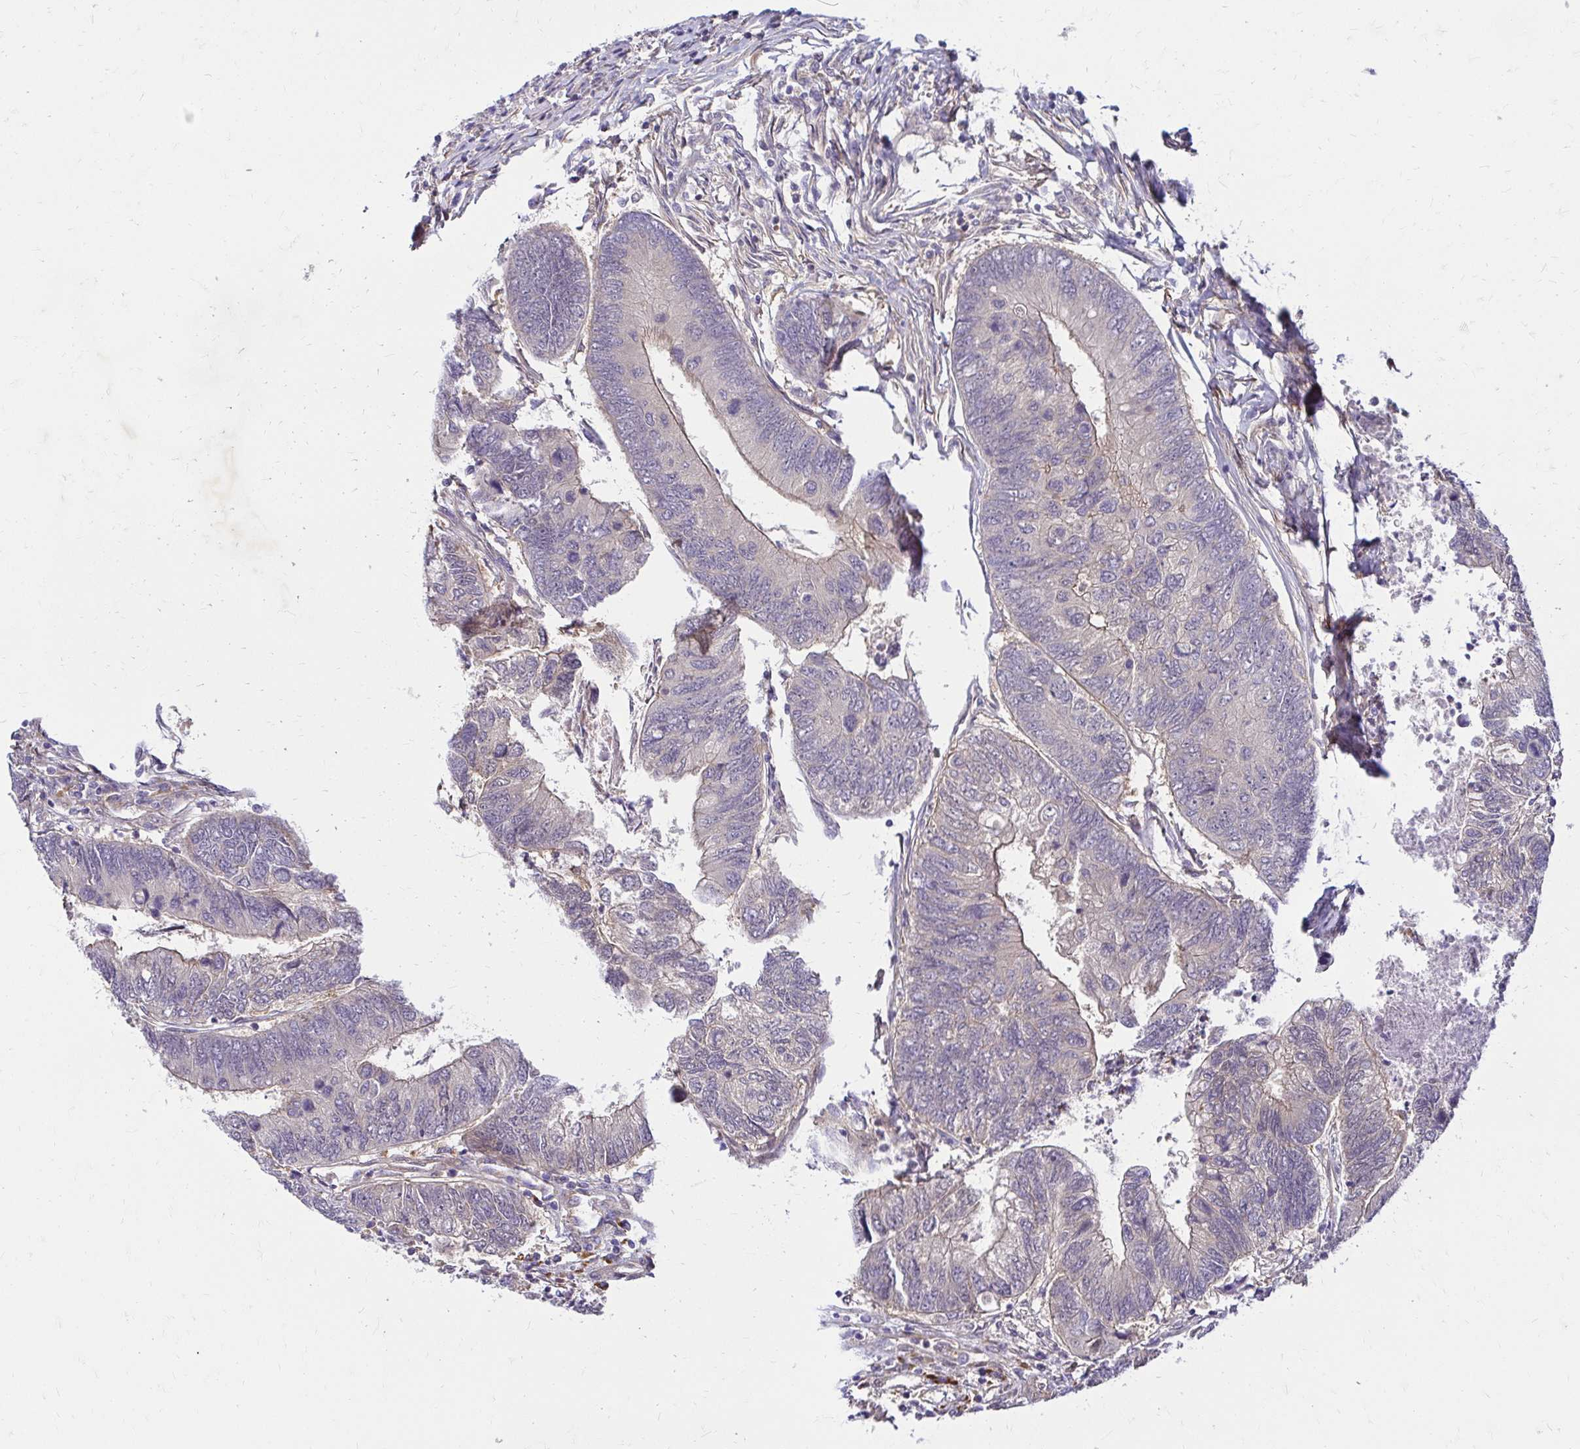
{"staining": {"intensity": "weak", "quantity": "<25%", "location": "cytoplasmic/membranous"}, "tissue": "colorectal cancer", "cell_type": "Tumor cells", "image_type": "cancer", "snomed": [{"axis": "morphology", "description": "Adenocarcinoma, NOS"}, {"axis": "topography", "description": "Colon"}], "caption": "Protein analysis of colorectal adenocarcinoma shows no significant staining in tumor cells. (DAB (3,3'-diaminobenzidine) immunohistochemistry visualized using brightfield microscopy, high magnification).", "gene": "YAP1", "patient": {"sex": "female", "age": 67}}